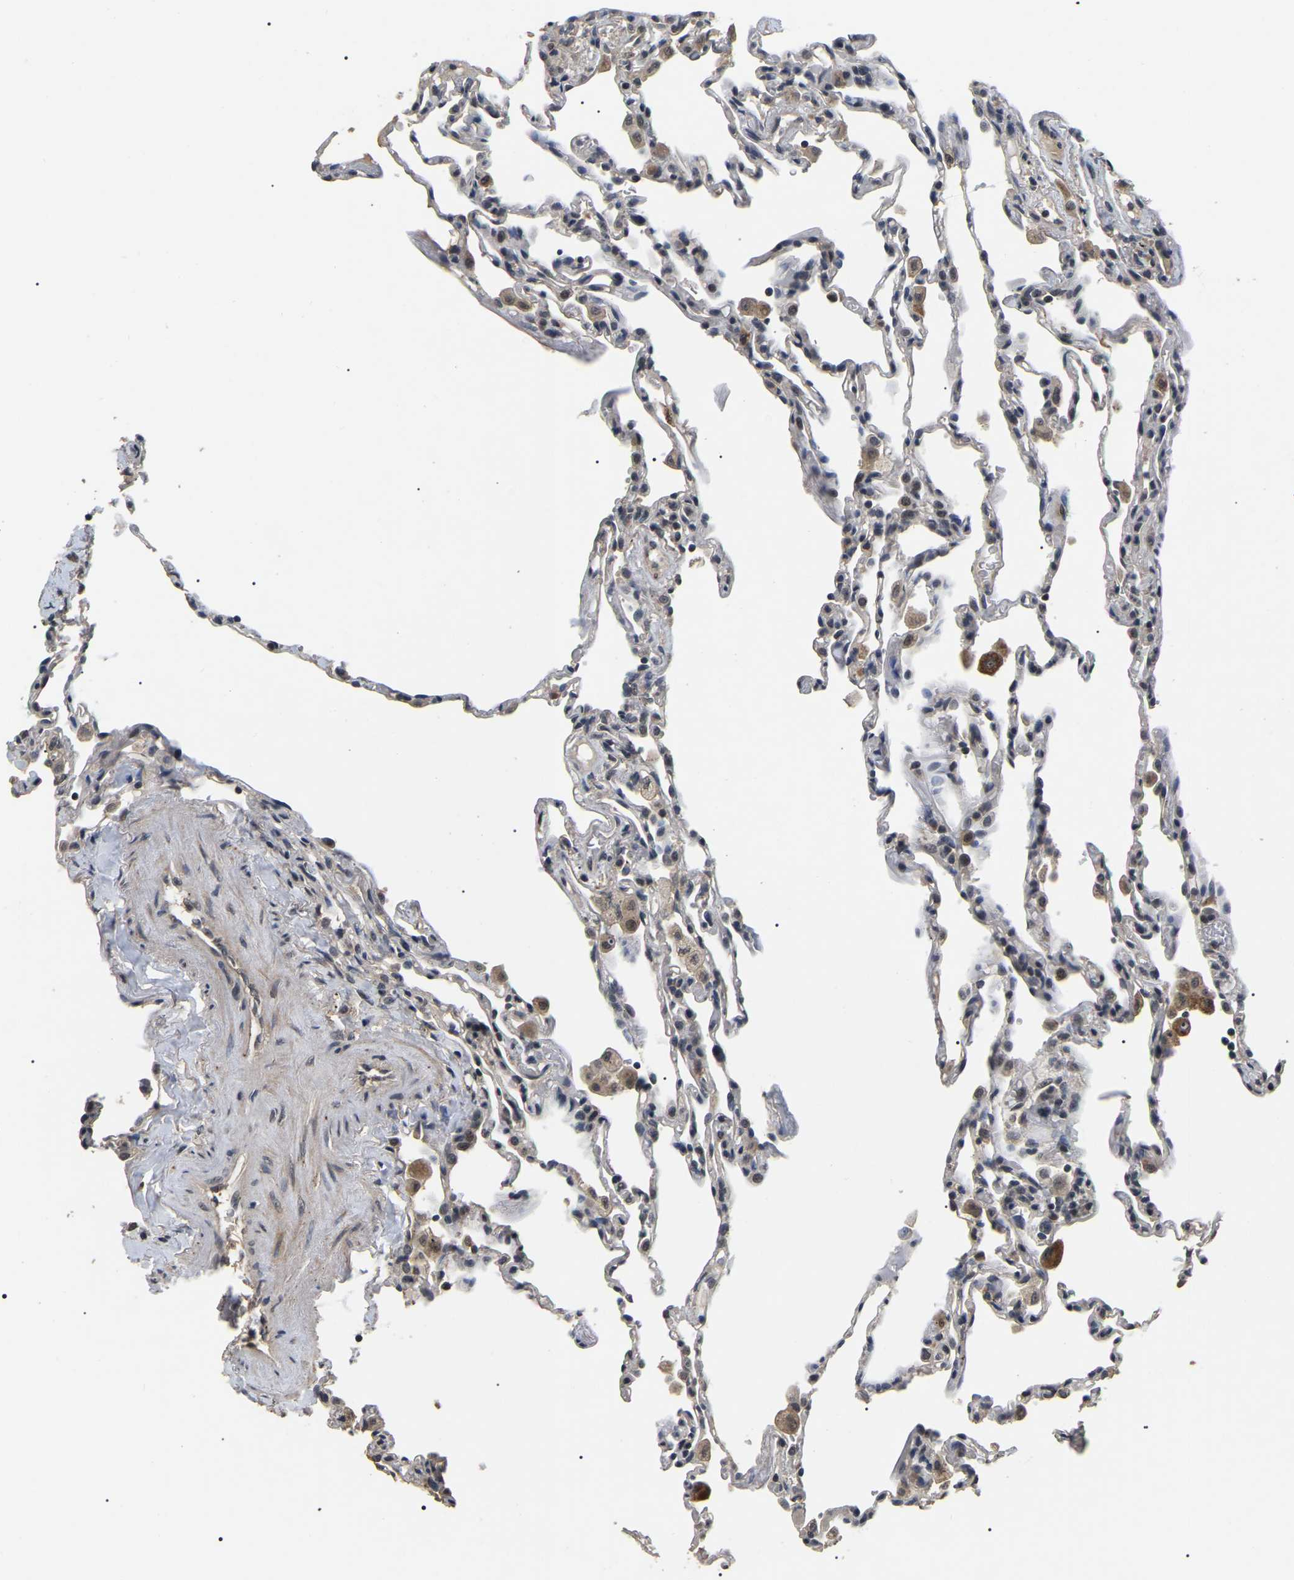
{"staining": {"intensity": "weak", "quantity": "<25%", "location": "nuclear"}, "tissue": "lung", "cell_type": "Alveolar cells", "image_type": "normal", "snomed": [{"axis": "morphology", "description": "Normal tissue, NOS"}, {"axis": "topography", "description": "Lung"}], "caption": "This is an immunohistochemistry (IHC) image of normal lung. There is no staining in alveolar cells.", "gene": "PPM1E", "patient": {"sex": "male", "age": 59}}